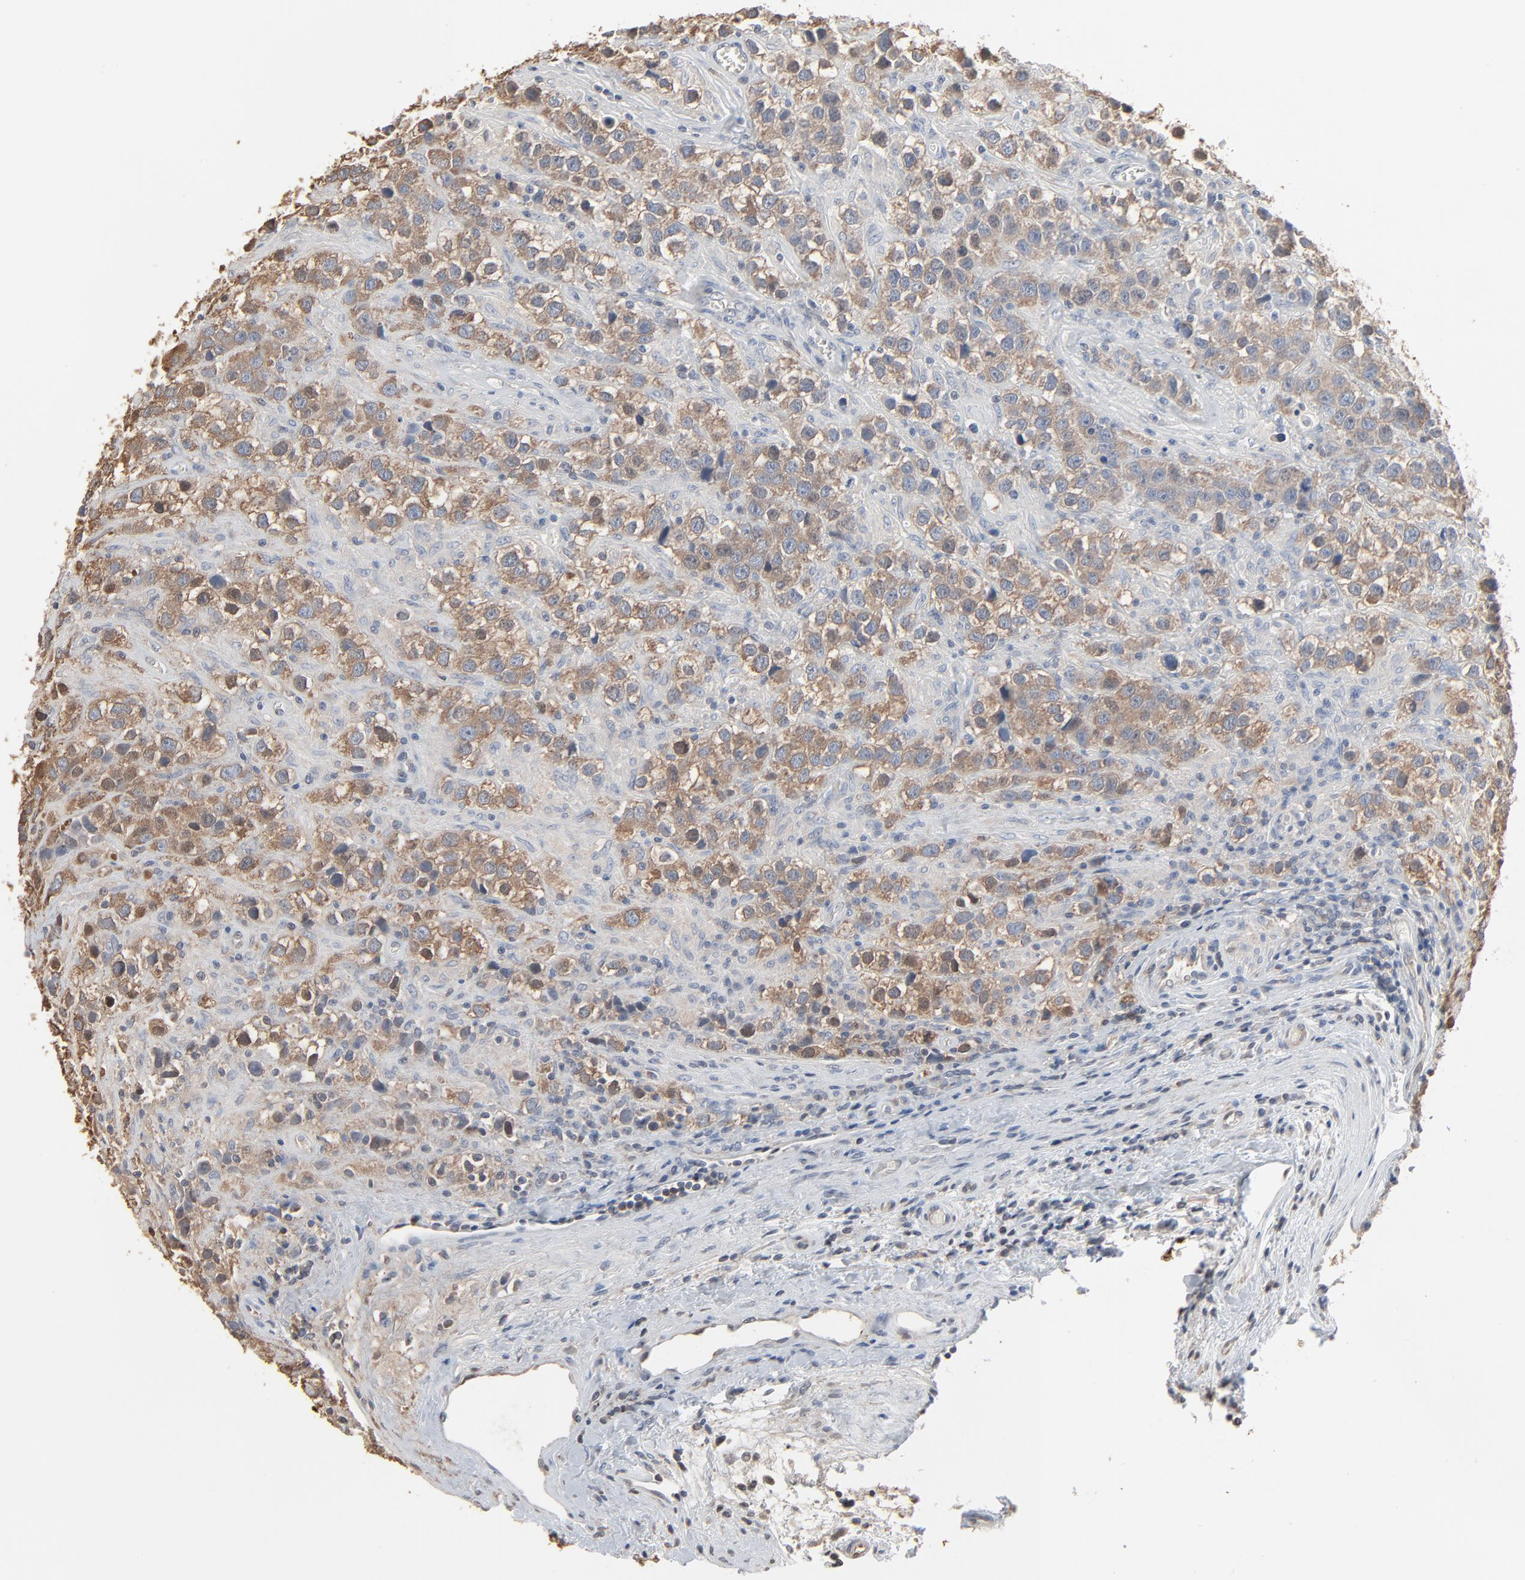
{"staining": {"intensity": "moderate", "quantity": ">75%", "location": "cytoplasmic/membranous"}, "tissue": "testis cancer", "cell_type": "Tumor cells", "image_type": "cancer", "snomed": [{"axis": "morphology", "description": "Seminoma, NOS"}, {"axis": "topography", "description": "Testis"}], "caption": "Immunohistochemistry (DAB) staining of testis seminoma displays moderate cytoplasmic/membranous protein expression in approximately >75% of tumor cells.", "gene": "CCT5", "patient": {"sex": "male", "age": 43}}